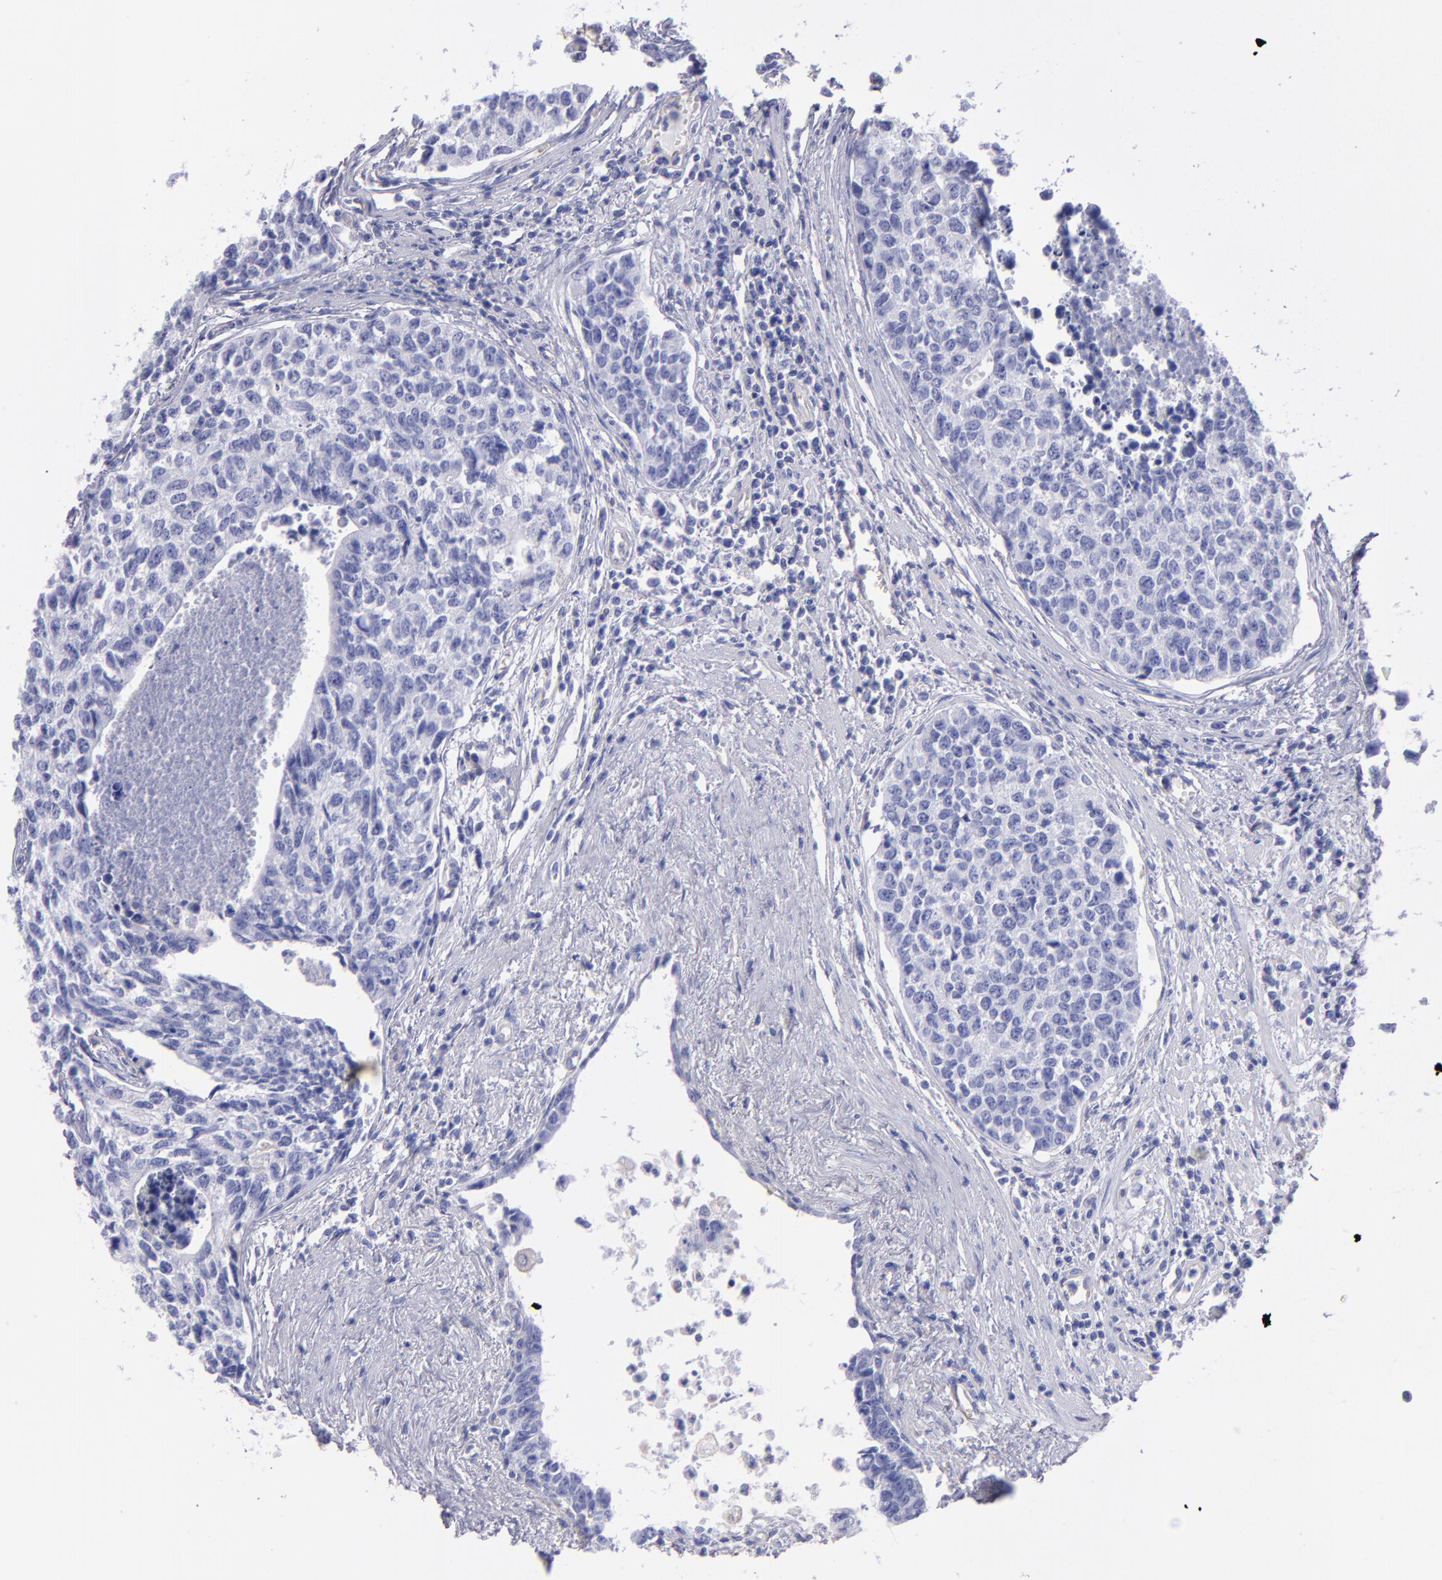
{"staining": {"intensity": "negative", "quantity": "none", "location": "none"}, "tissue": "urothelial cancer", "cell_type": "Tumor cells", "image_type": "cancer", "snomed": [{"axis": "morphology", "description": "Urothelial carcinoma, High grade"}, {"axis": "topography", "description": "Urinary bladder"}], "caption": "An image of human high-grade urothelial carcinoma is negative for staining in tumor cells.", "gene": "TG", "patient": {"sex": "male", "age": 81}}